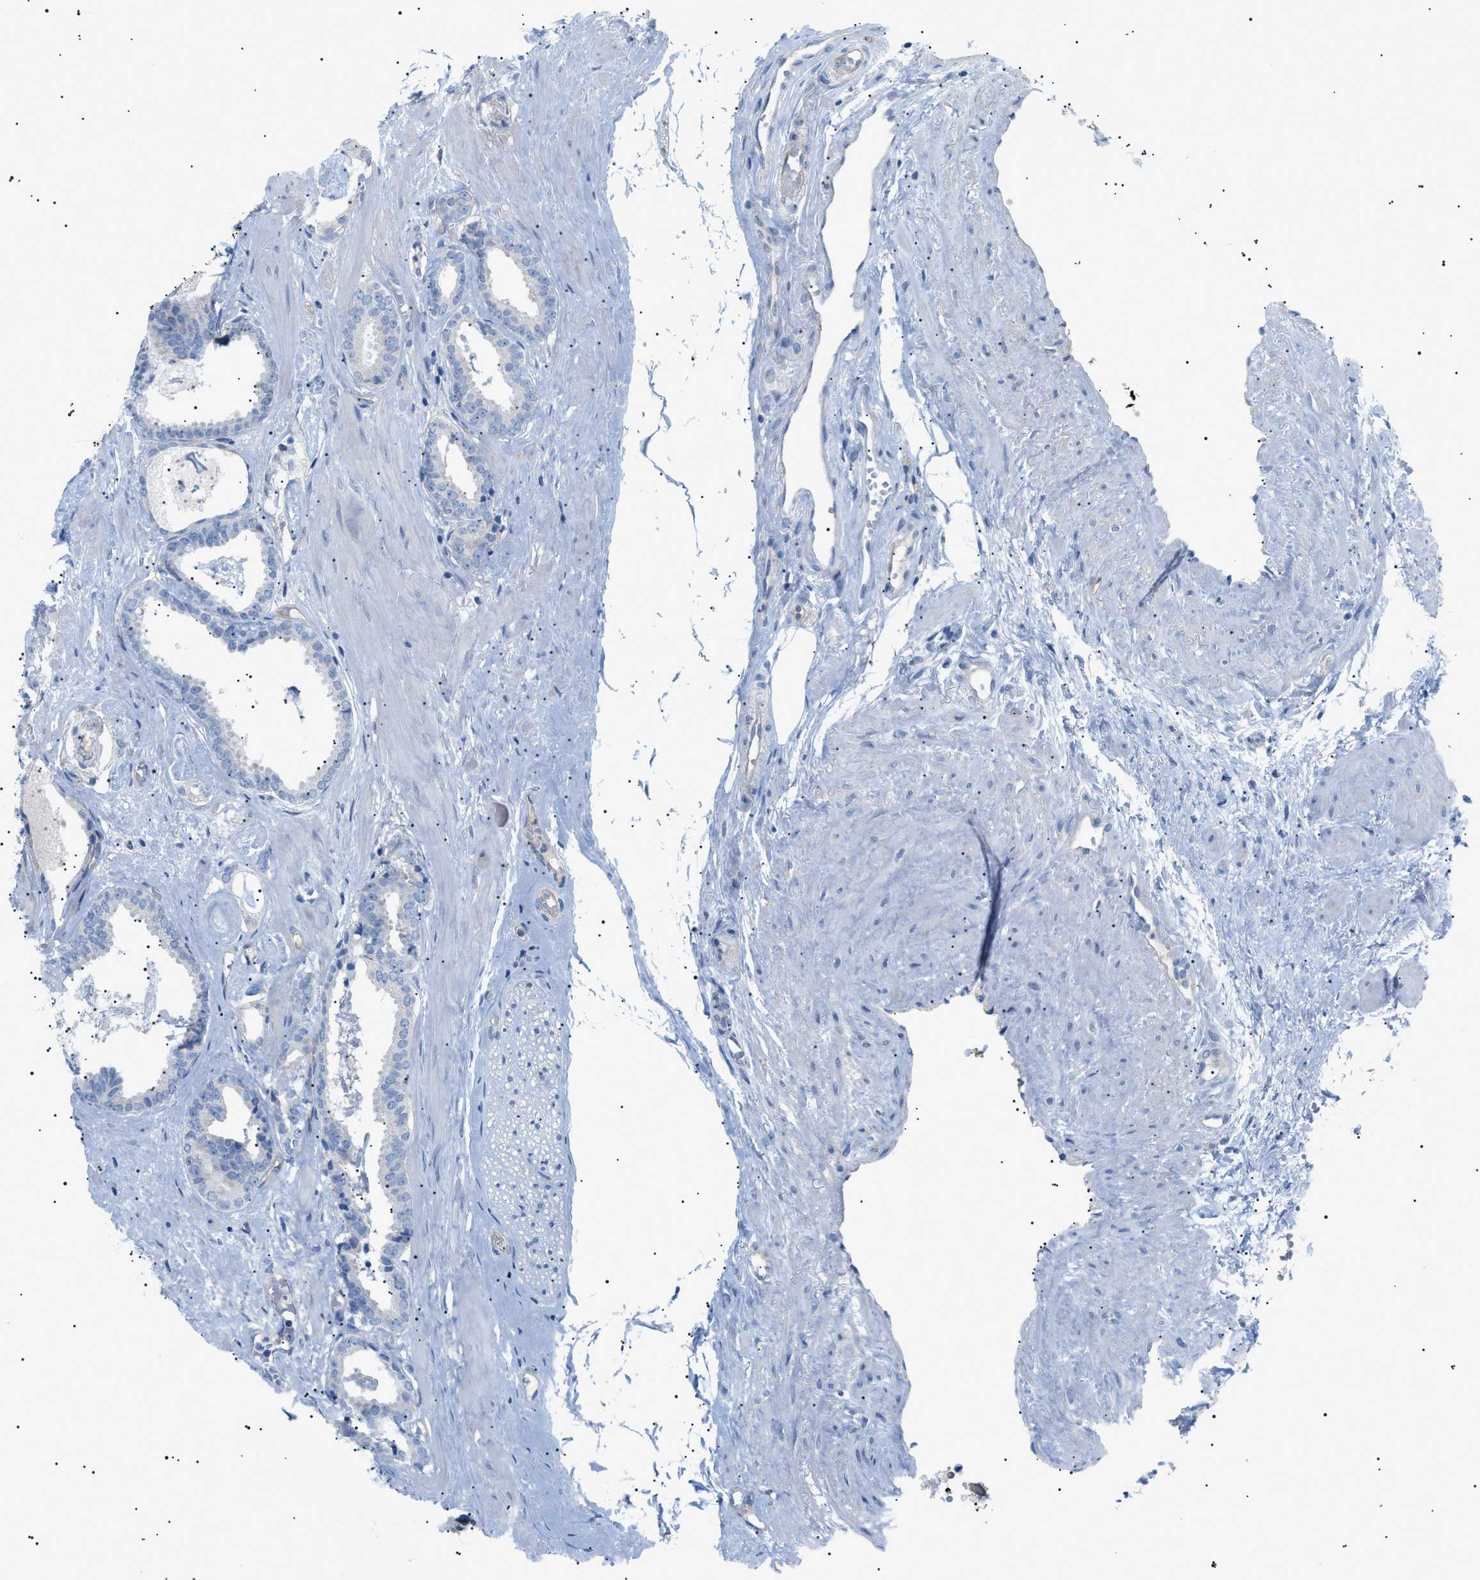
{"staining": {"intensity": "negative", "quantity": "none", "location": "none"}, "tissue": "prostate cancer", "cell_type": "Tumor cells", "image_type": "cancer", "snomed": [{"axis": "morphology", "description": "Adenocarcinoma, Low grade"}, {"axis": "topography", "description": "Prostate"}], "caption": "Low-grade adenocarcinoma (prostate) was stained to show a protein in brown. There is no significant positivity in tumor cells.", "gene": "ADAMTS1", "patient": {"sex": "male", "age": 53}}